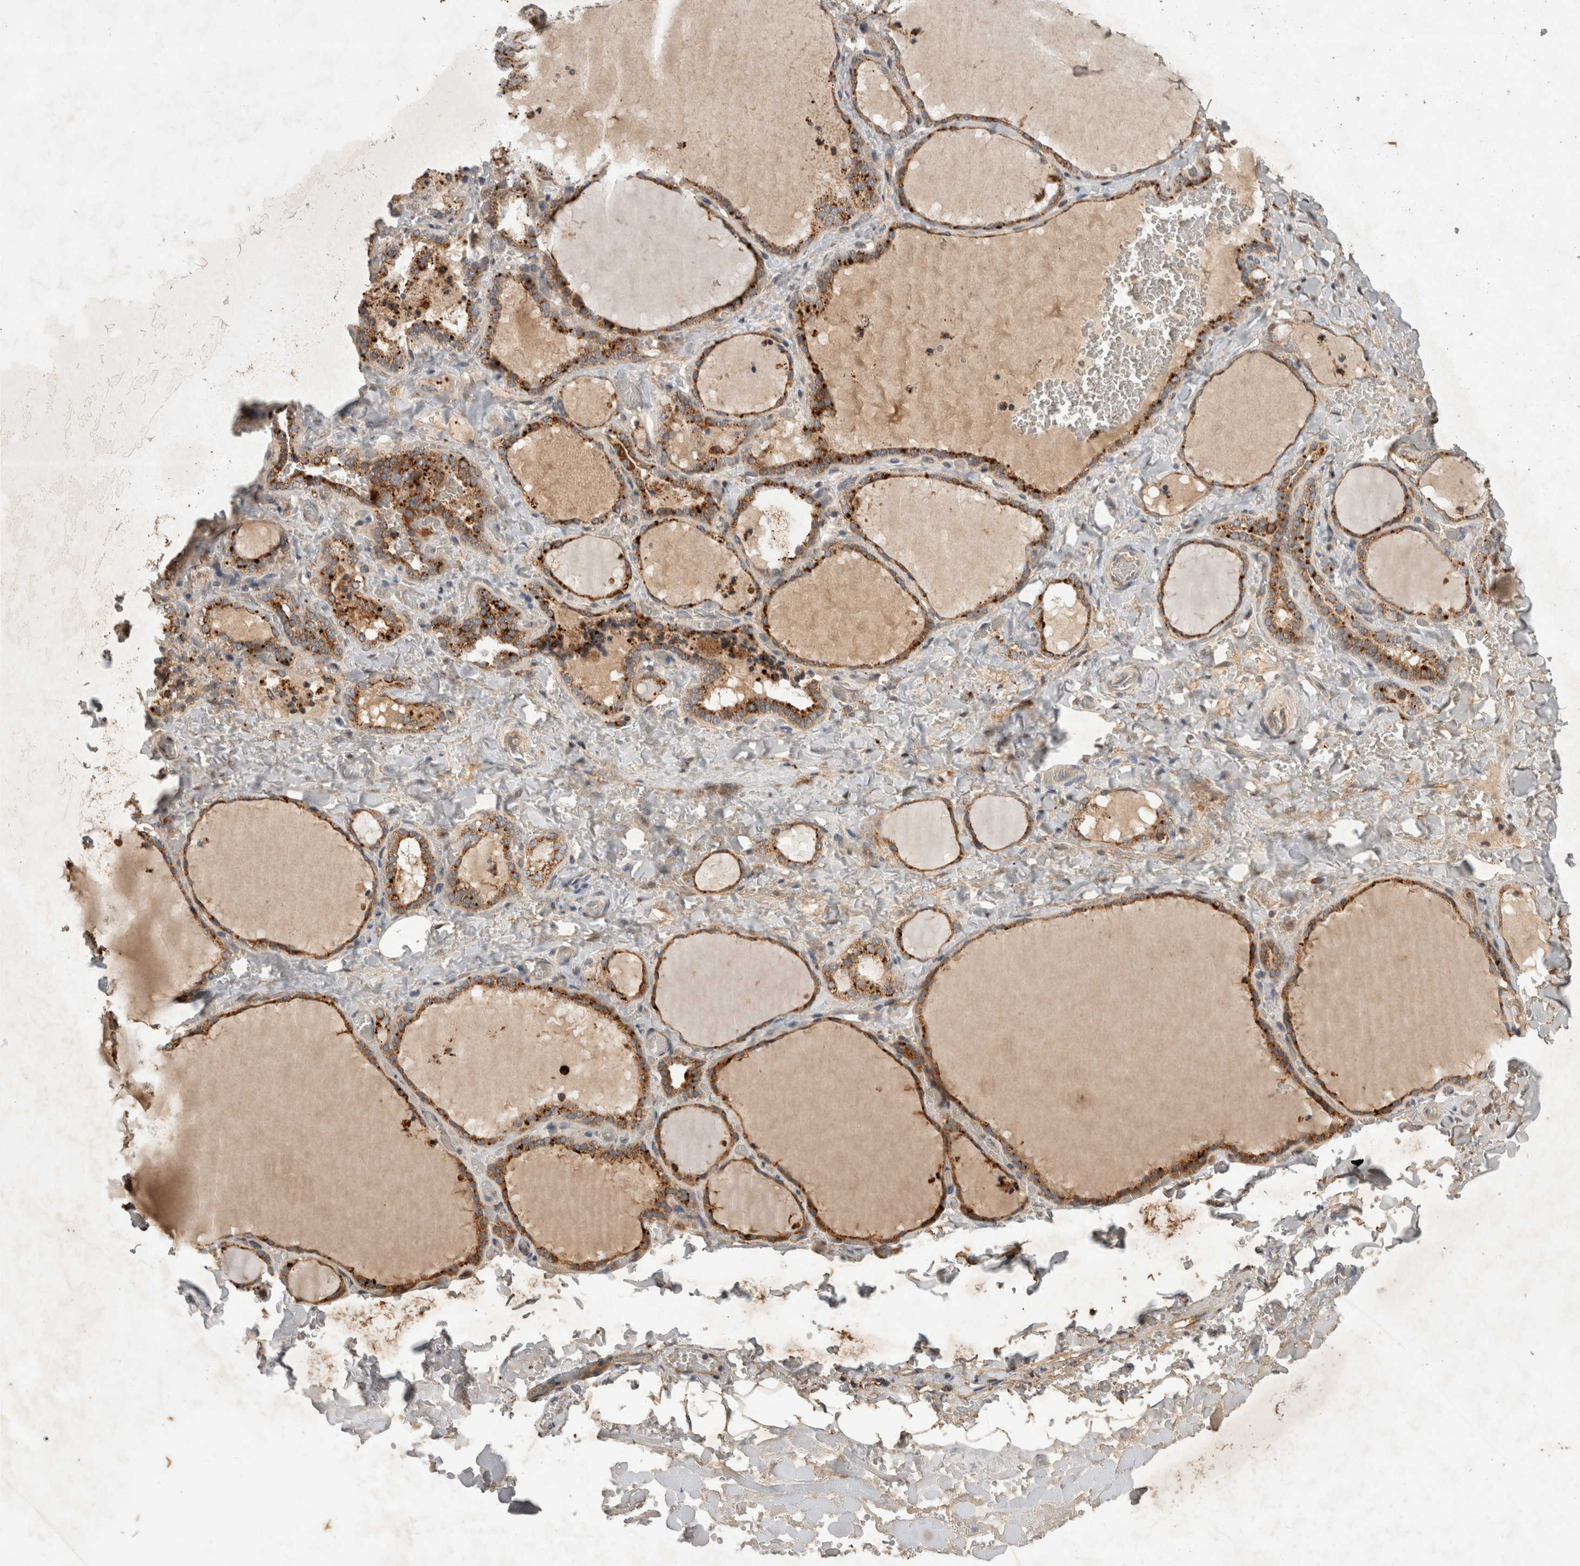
{"staining": {"intensity": "strong", "quantity": "25%-75%", "location": "cytoplasmic/membranous"}, "tissue": "thyroid gland", "cell_type": "Glandular cells", "image_type": "normal", "snomed": [{"axis": "morphology", "description": "Normal tissue, NOS"}, {"axis": "topography", "description": "Thyroid gland"}], "caption": "Glandular cells show strong cytoplasmic/membranous expression in approximately 25%-75% of cells in benign thyroid gland. The staining is performed using DAB (3,3'-diaminobenzidine) brown chromogen to label protein expression. The nuclei are counter-stained blue using hematoxylin.", "gene": "SERAC1", "patient": {"sex": "female", "age": 22}}